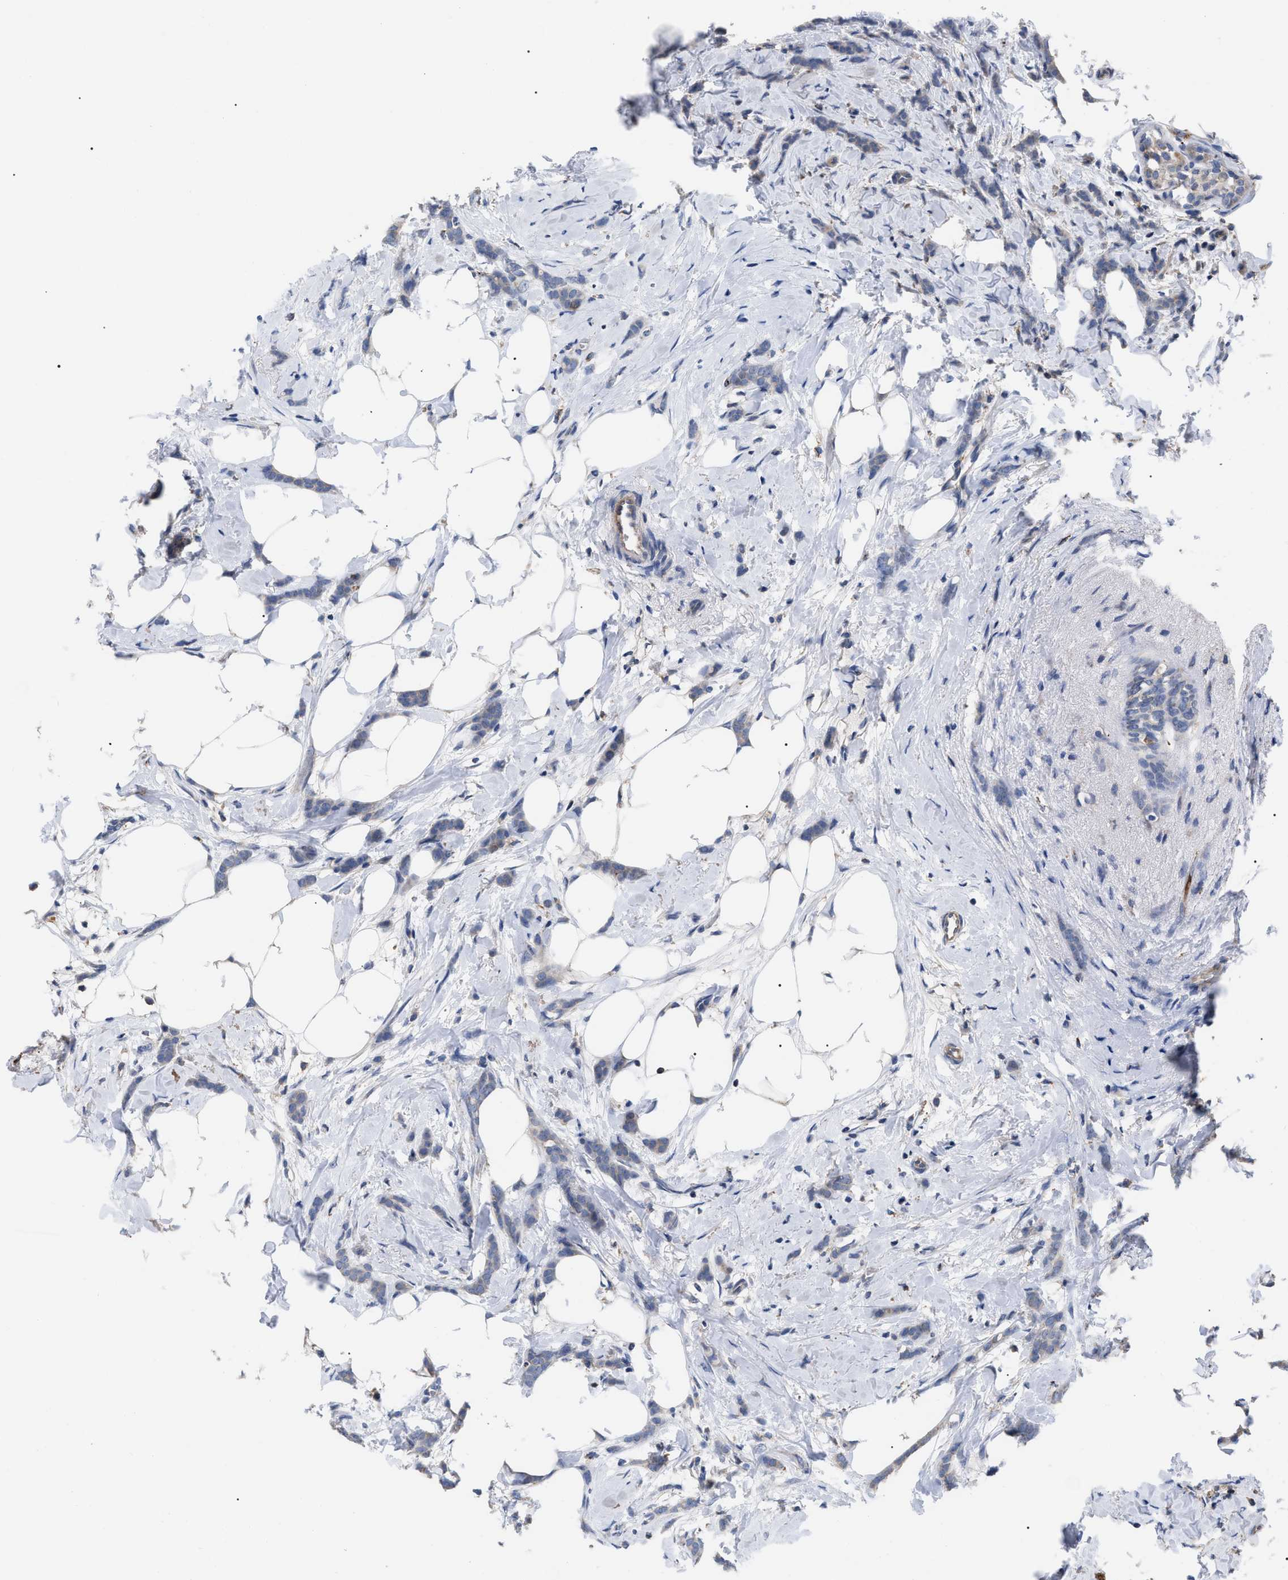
{"staining": {"intensity": "negative", "quantity": "none", "location": "none"}, "tissue": "breast cancer", "cell_type": "Tumor cells", "image_type": "cancer", "snomed": [{"axis": "morphology", "description": "Lobular carcinoma, in situ"}, {"axis": "morphology", "description": "Lobular carcinoma"}, {"axis": "topography", "description": "Breast"}], "caption": "Tumor cells show no significant positivity in breast cancer (lobular carcinoma).", "gene": "FAM171A2", "patient": {"sex": "female", "age": 41}}